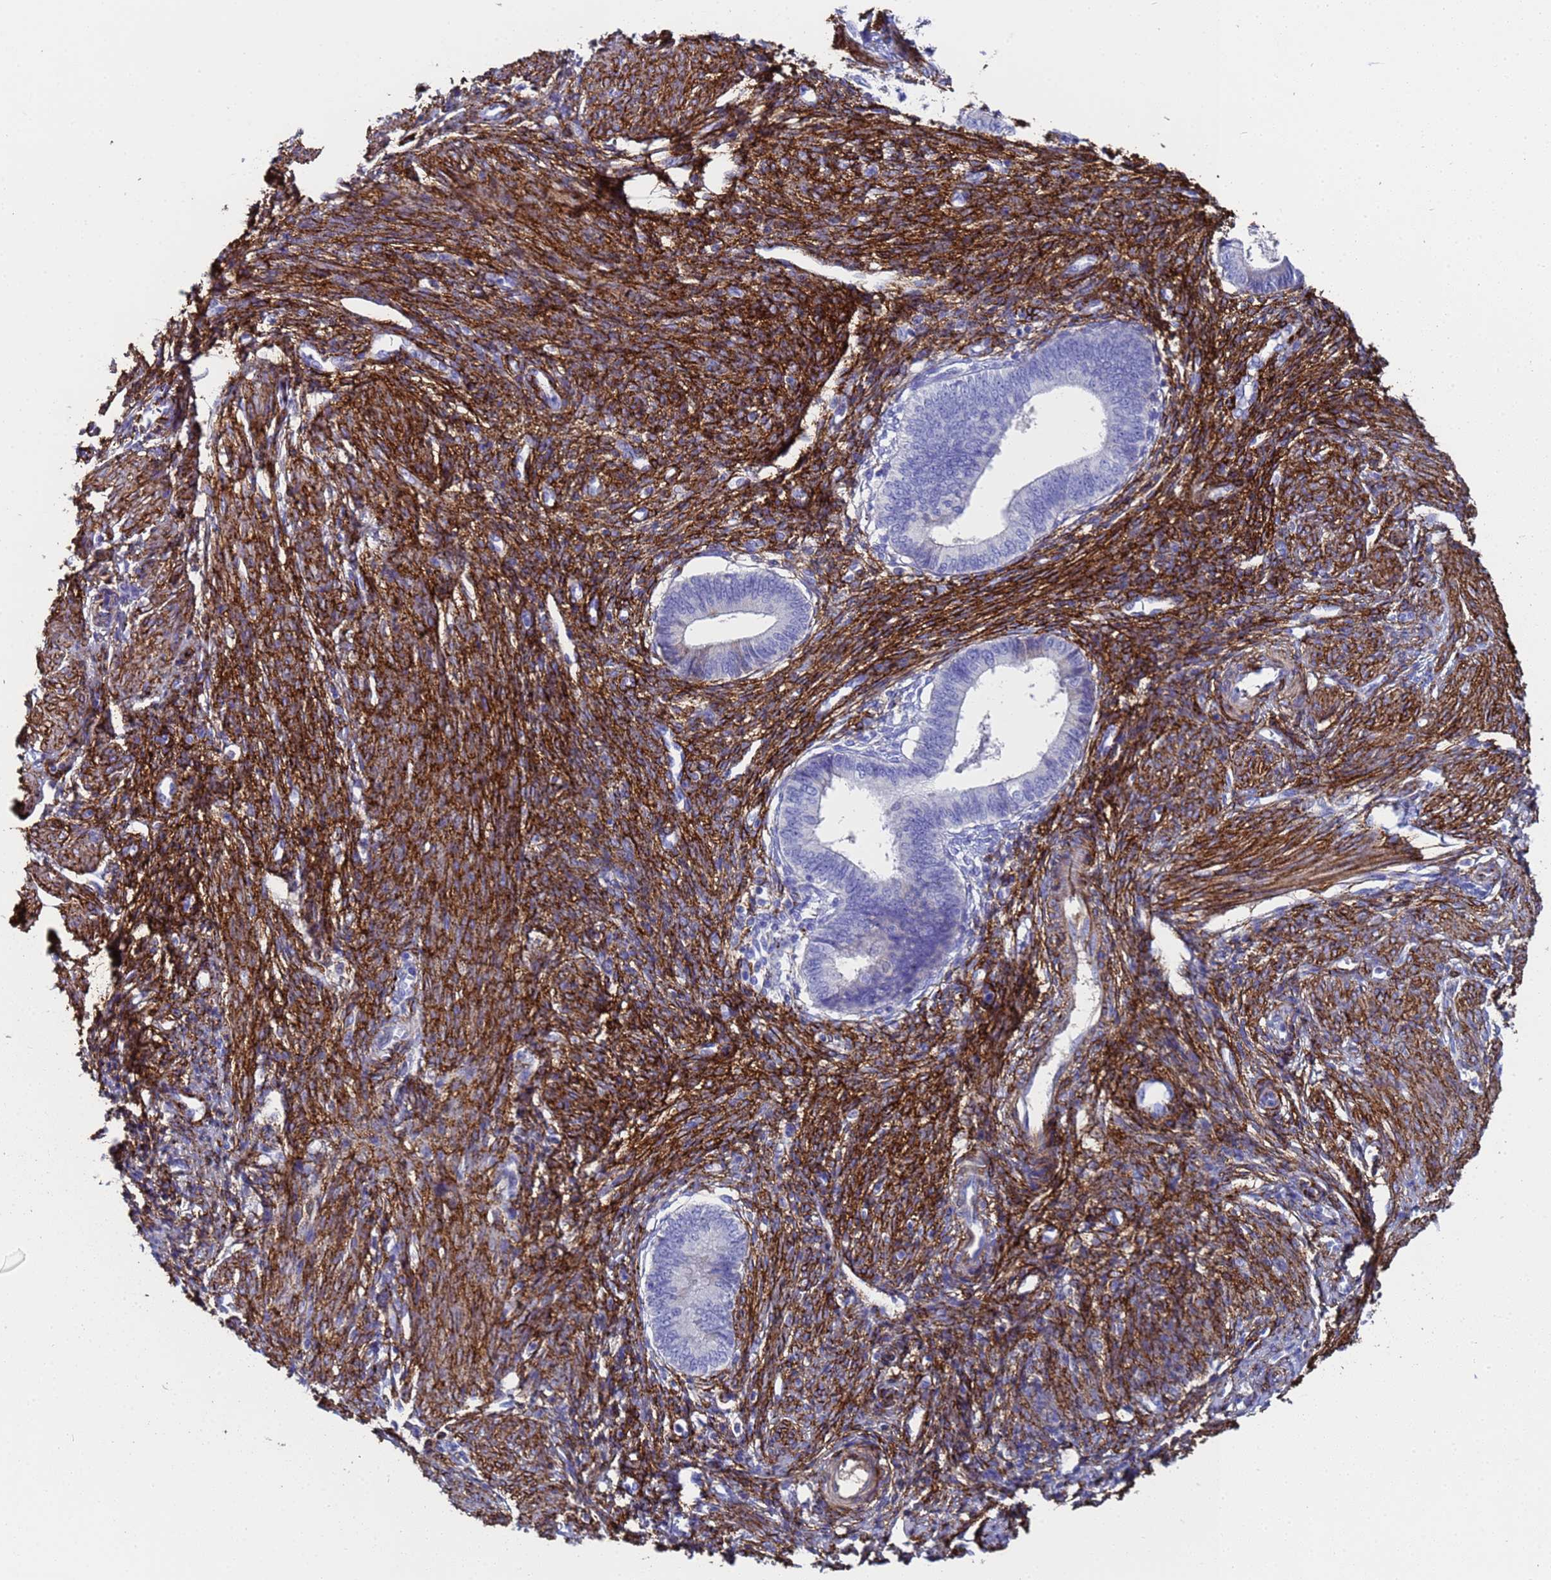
{"staining": {"intensity": "strong", "quantity": ">75%", "location": "cytoplasmic/membranous"}, "tissue": "endometrium", "cell_type": "Cells in endometrial stroma", "image_type": "normal", "snomed": [{"axis": "morphology", "description": "Normal tissue, NOS"}, {"axis": "topography", "description": "Endometrium"}], "caption": "The histopathology image reveals a brown stain indicating the presence of a protein in the cytoplasmic/membranous of cells in endometrial stroma in endometrium.", "gene": "ADIPOQ", "patient": {"sex": "female", "age": 46}}